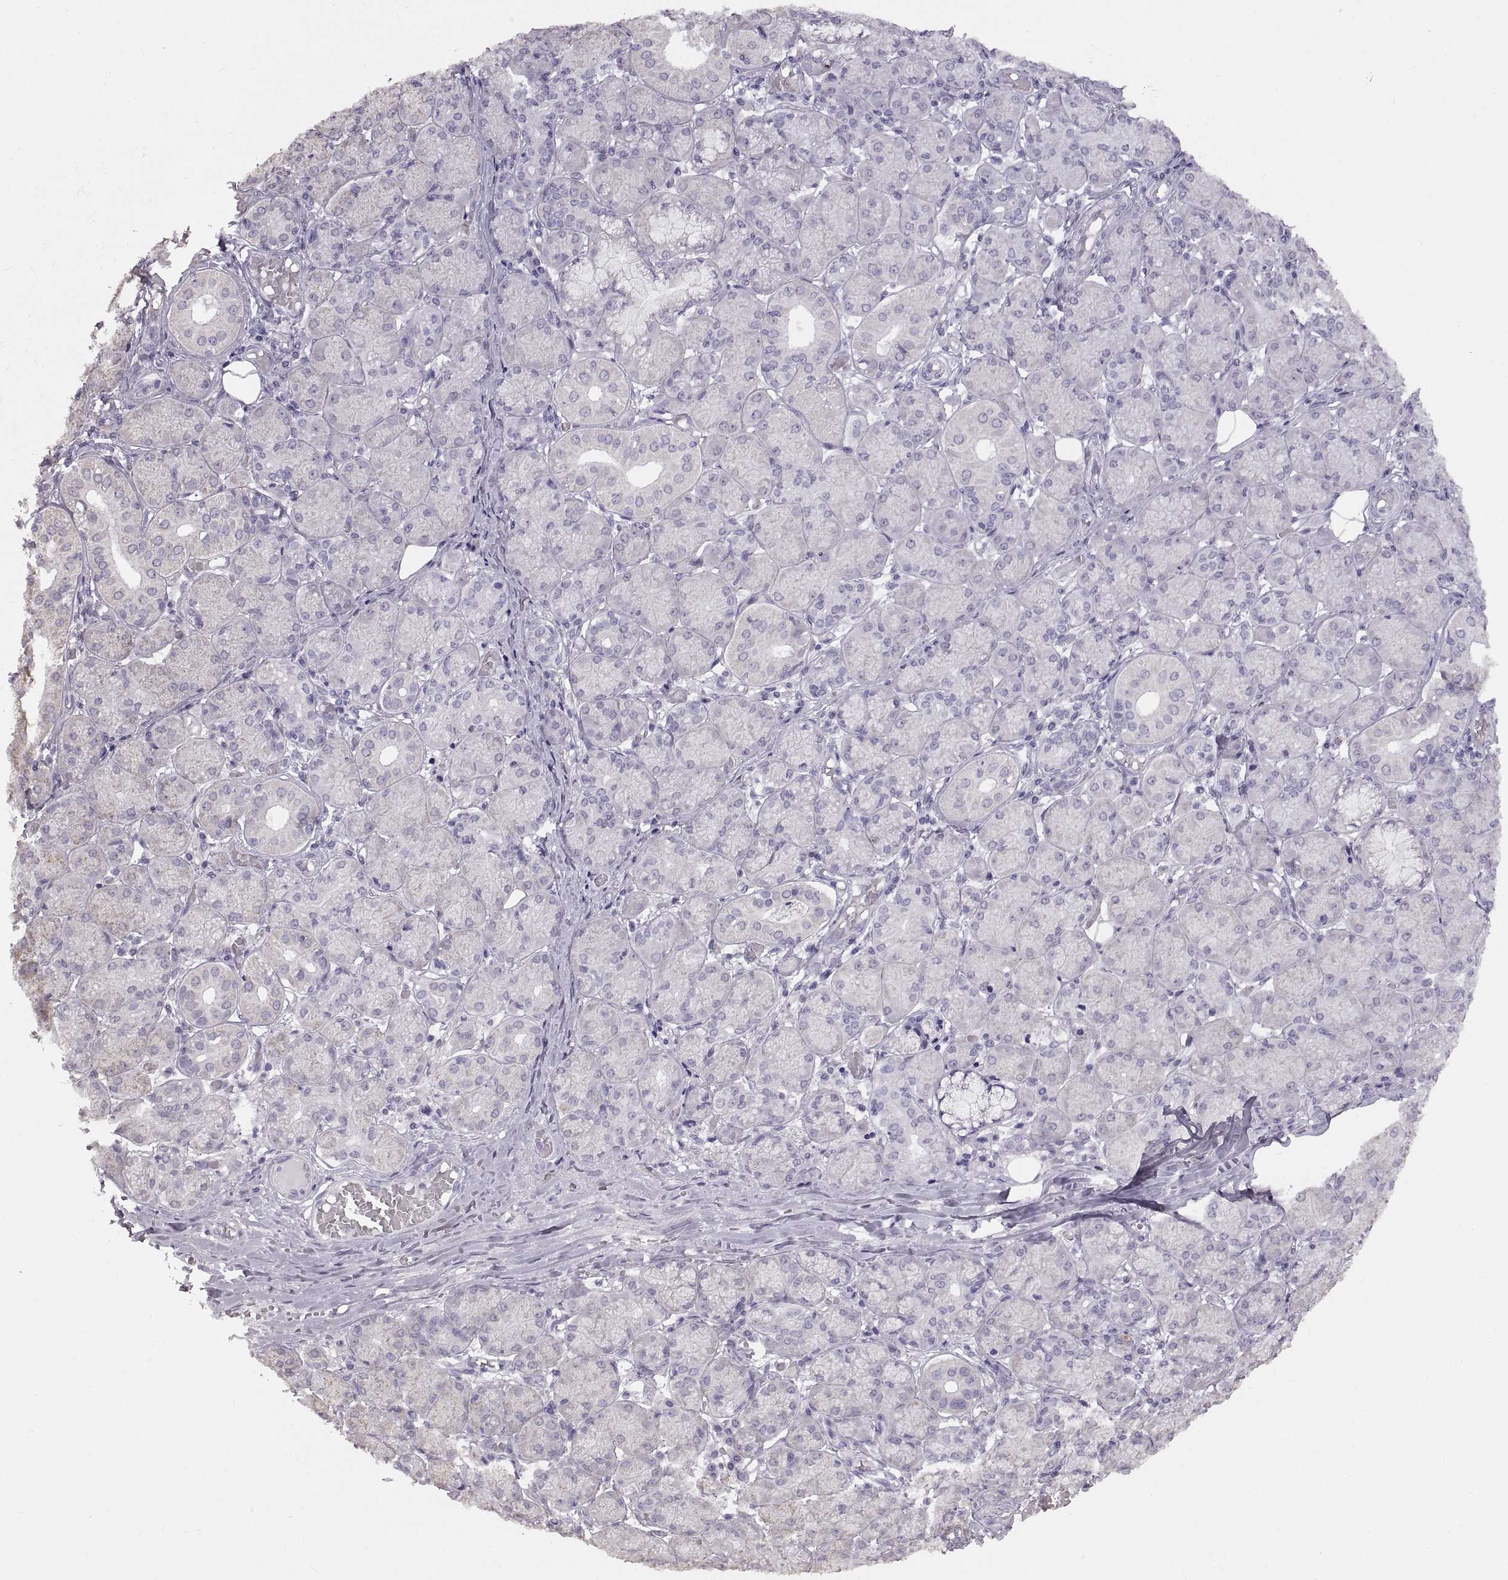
{"staining": {"intensity": "negative", "quantity": "none", "location": "none"}, "tissue": "salivary gland", "cell_type": "Glandular cells", "image_type": "normal", "snomed": [{"axis": "morphology", "description": "Normal tissue, NOS"}, {"axis": "topography", "description": "Salivary gland"}, {"axis": "topography", "description": "Peripheral nerve tissue"}], "caption": "Glandular cells are negative for protein expression in normal human salivary gland. (Brightfield microscopy of DAB (3,3'-diaminobenzidine) immunohistochemistry at high magnification).", "gene": "WBP2NL", "patient": {"sex": "female", "age": 24}}